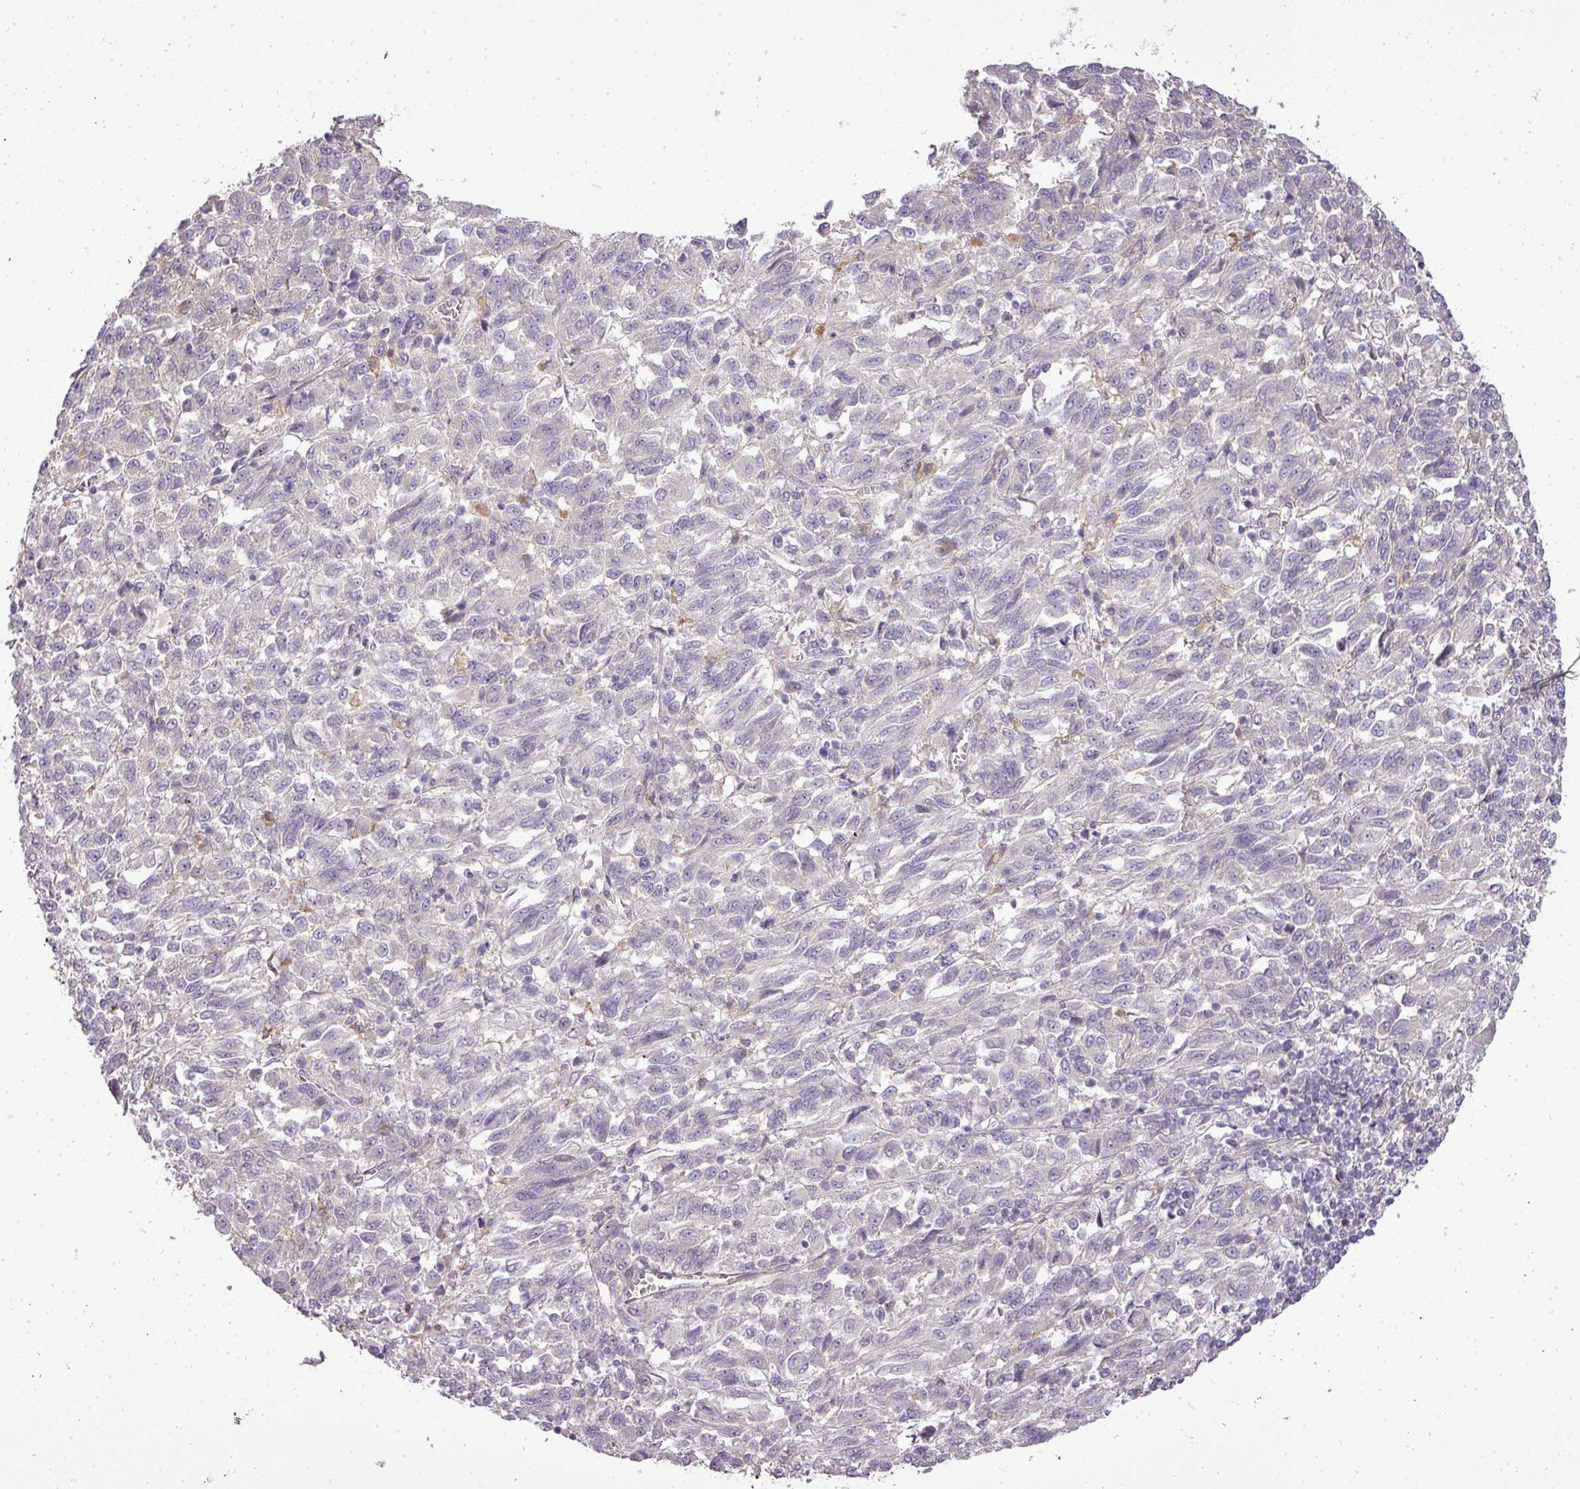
{"staining": {"intensity": "negative", "quantity": "none", "location": "none"}, "tissue": "melanoma", "cell_type": "Tumor cells", "image_type": "cancer", "snomed": [{"axis": "morphology", "description": "Malignant melanoma, Metastatic site"}, {"axis": "topography", "description": "Lung"}], "caption": "High power microscopy histopathology image of an IHC photomicrograph of malignant melanoma (metastatic site), revealing no significant positivity in tumor cells.", "gene": "PDRG1", "patient": {"sex": "male", "age": 64}}